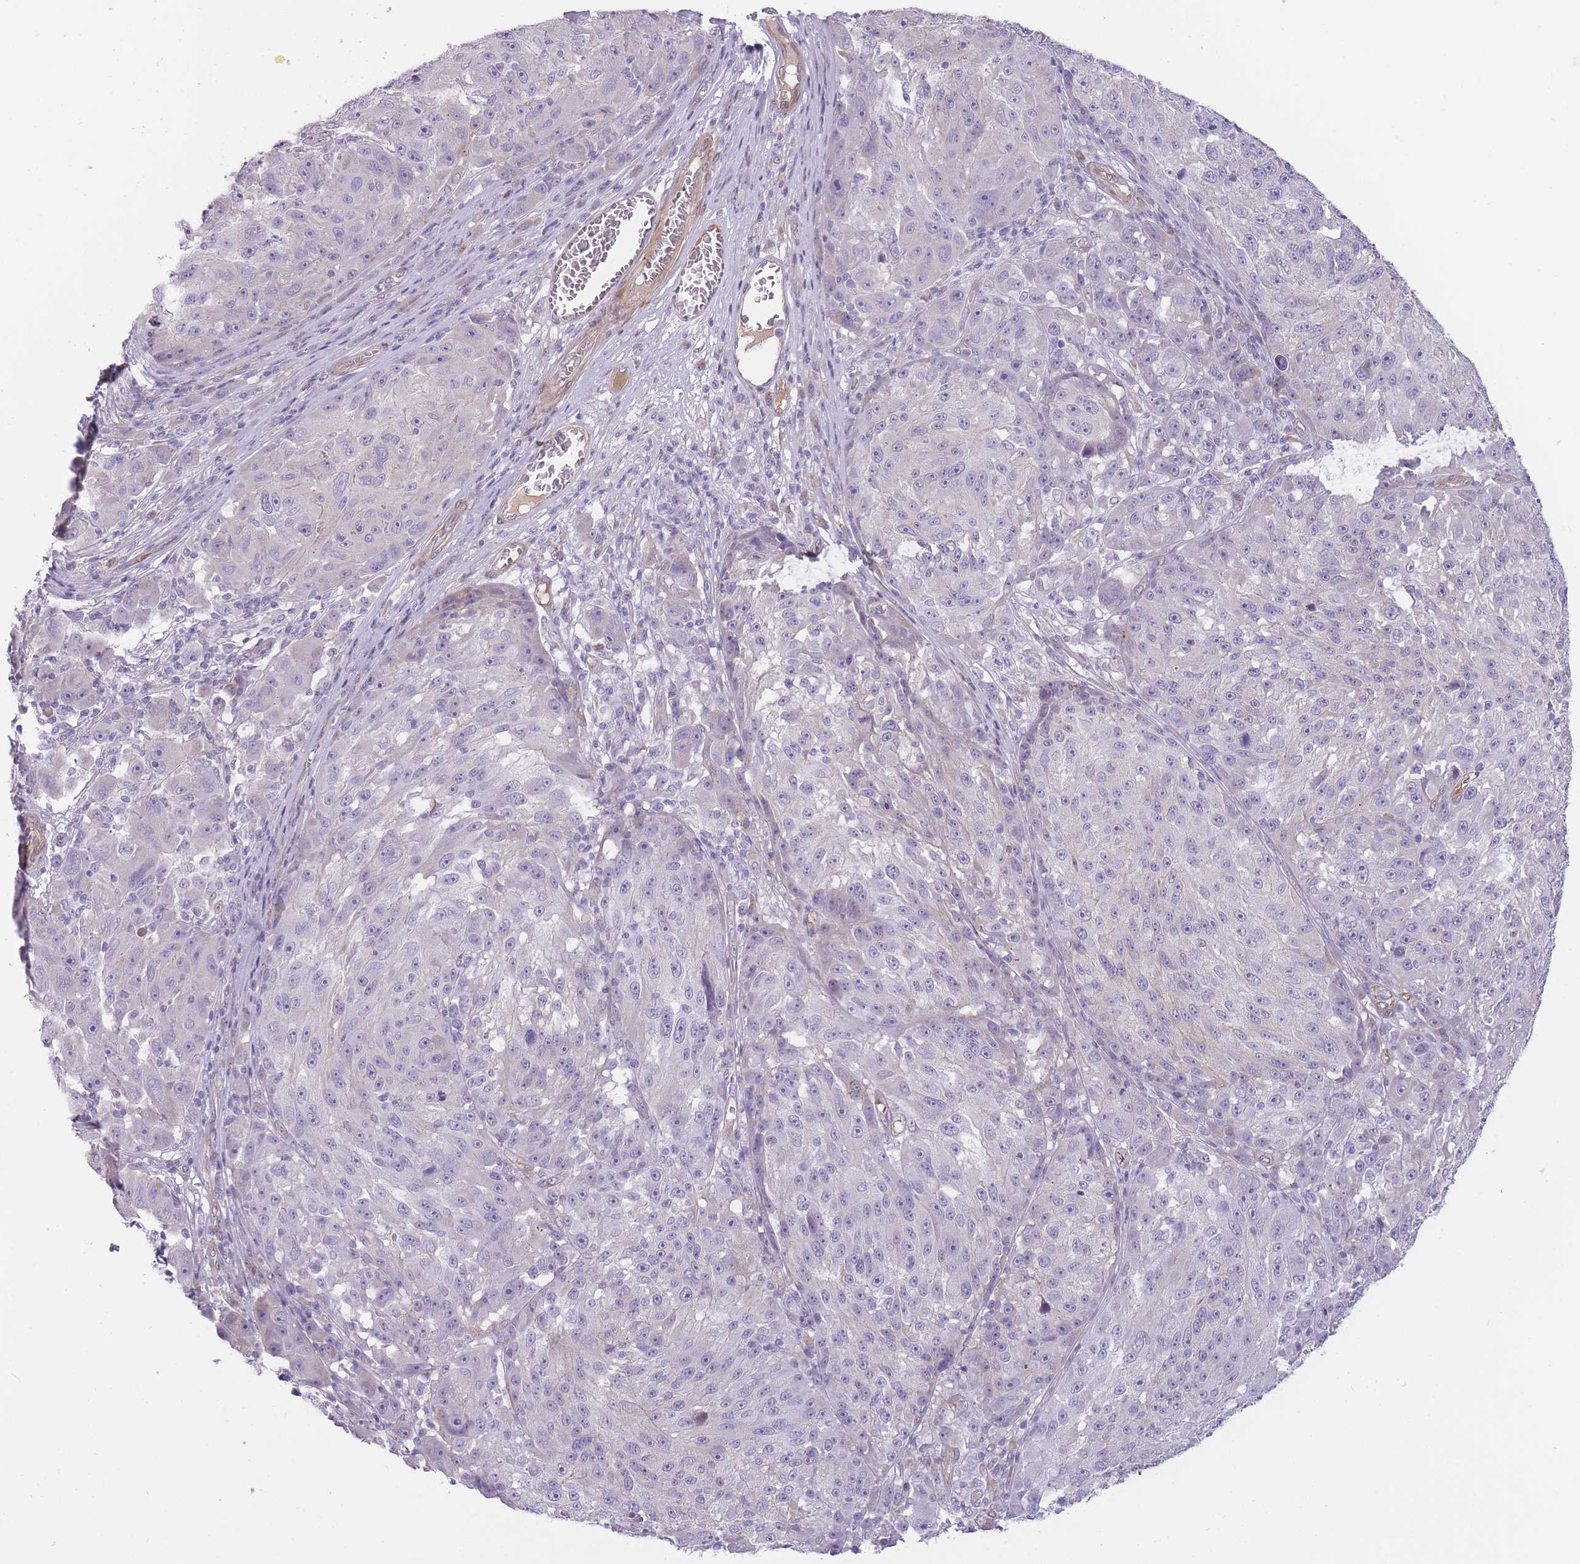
{"staining": {"intensity": "negative", "quantity": "none", "location": "none"}, "tissue": "melanoma", "cell_type": "Tumor cells", "image_type": "cancer", "snomed": [{"axis": "morphology", "description": "Malignant melanoma, NOS"}, {"axis": "topography", "description": "Skin"}], "caption": "DAB immunohistochemical staining of human malignant melanoma reveals no significant expression in tumor cells.", "gene": "PGRMC2", "patient": {"sex": "male", "age": 53}}